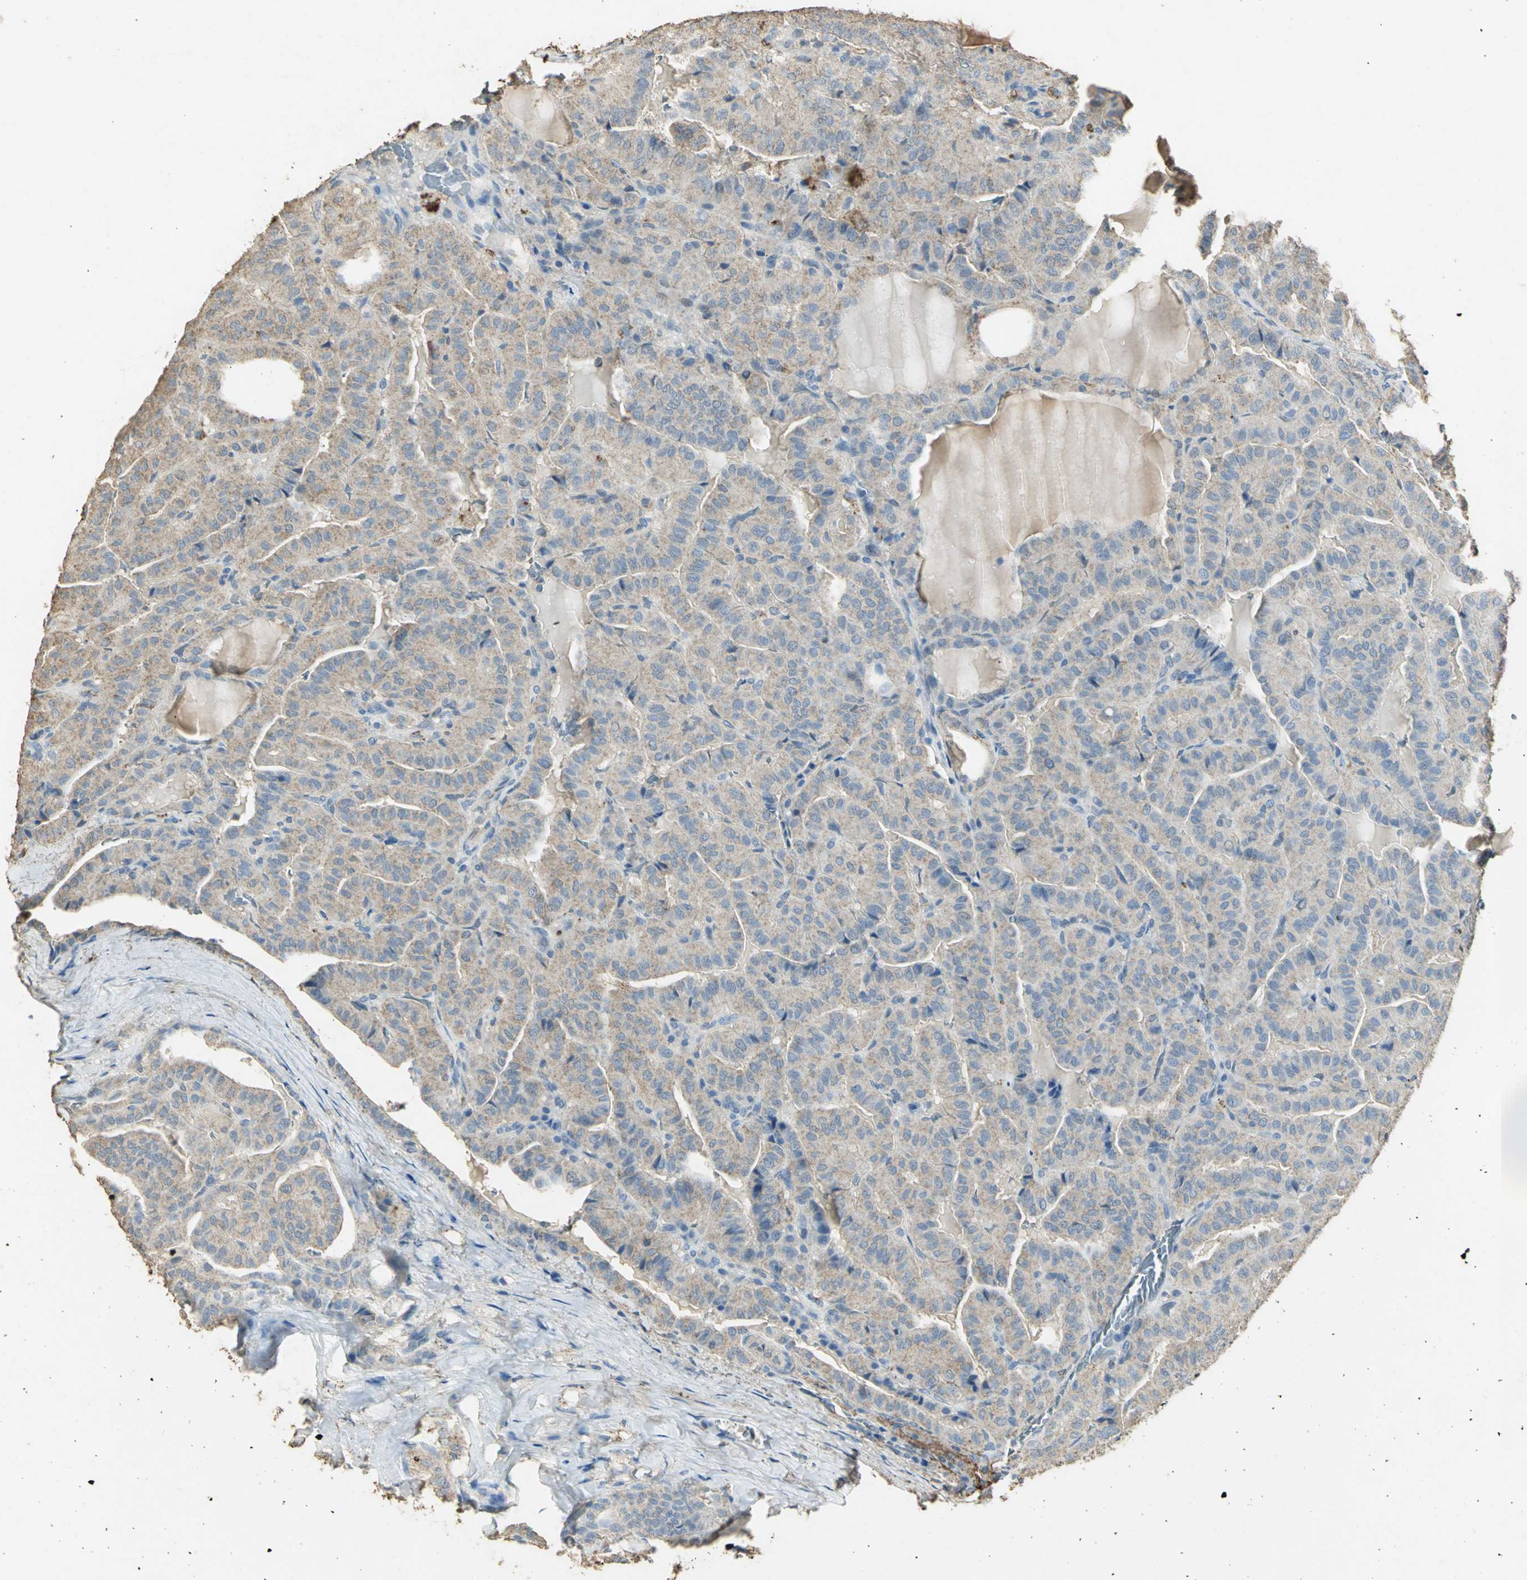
{"staining": {"intensity": "weak", "quantity": ">75%", "location": "cytoplasmic/membranous"}, "tissue": "thyroid cancer", "cell_type": "Tumor cells", "image_type": "cancer", "snomed": [{"axis": "morphology", "description": "Papillary adenocarcinoma, NOS"}, {"axis": "topography", "description": "Thyroid gland"}], "caption": "Weak cytoplasmic/membranous protein staining is identified in approximately >75% of tumor cells in thyroid cancer.", "gene": "ASB9", "patient": {"sex": "male", "age": 77}}